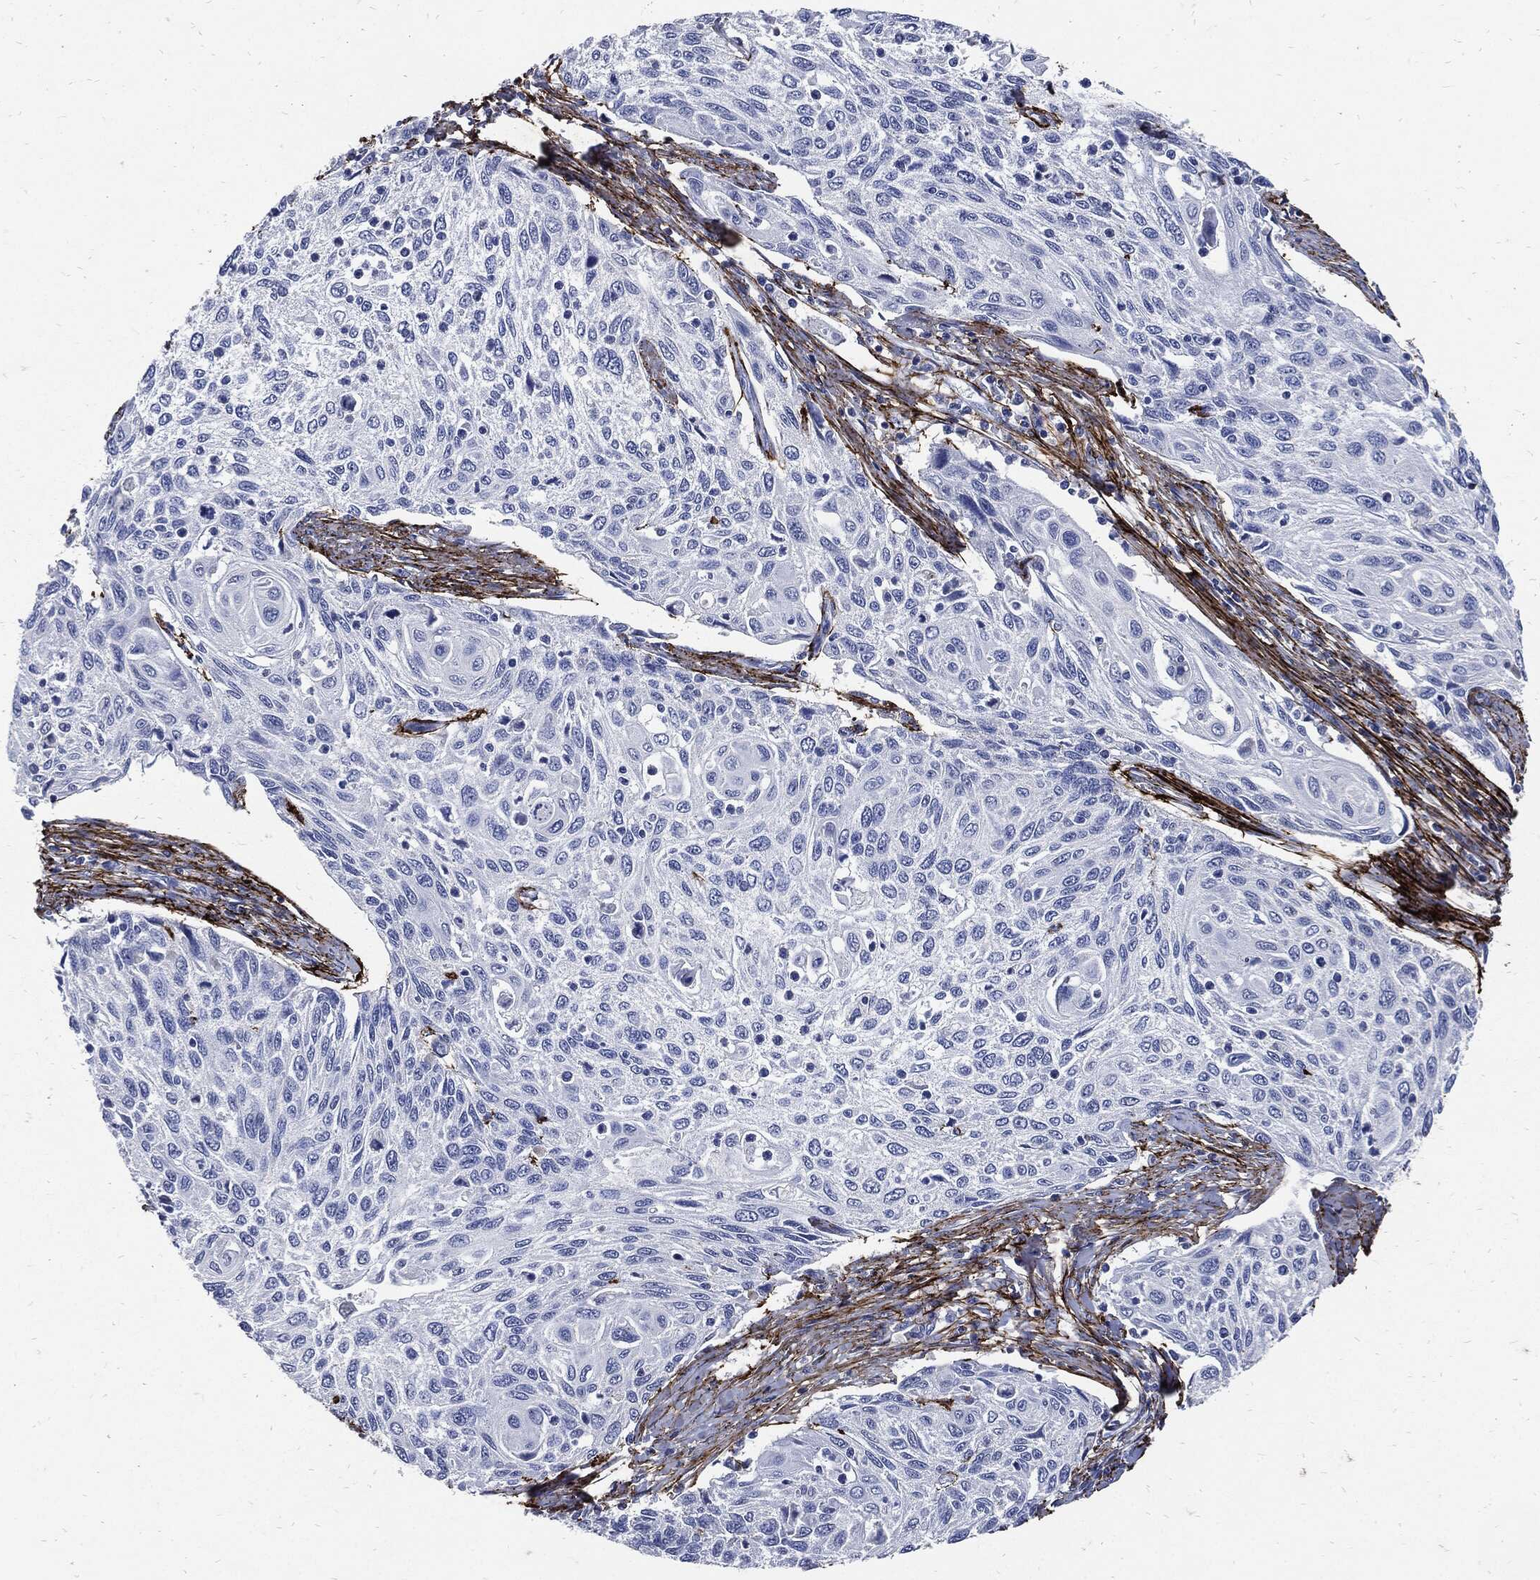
{"staining": {"intensity": "negative", "quantity": "none", "location": "none"}, "tissue": "cervical cancer", "cell_type": "Tumor cells", "image_type": "cancer", "snomed": [{"axis": "morphology", "description": "Squamous cell carcinoma, NOS"}, {"axis": "topography", "description": "Cervix"}], "caption": "Tumor cells are negative for brown protein staining in squamous cell carcinoma (cervical). The staining was performed using DAB to visualize the protein expression in brown, while the nuclei were stained in blue with hematoxylin (Magnification: 20x).", "gene": "FBN1", "patient": {"sex": "female", "age": 70}}